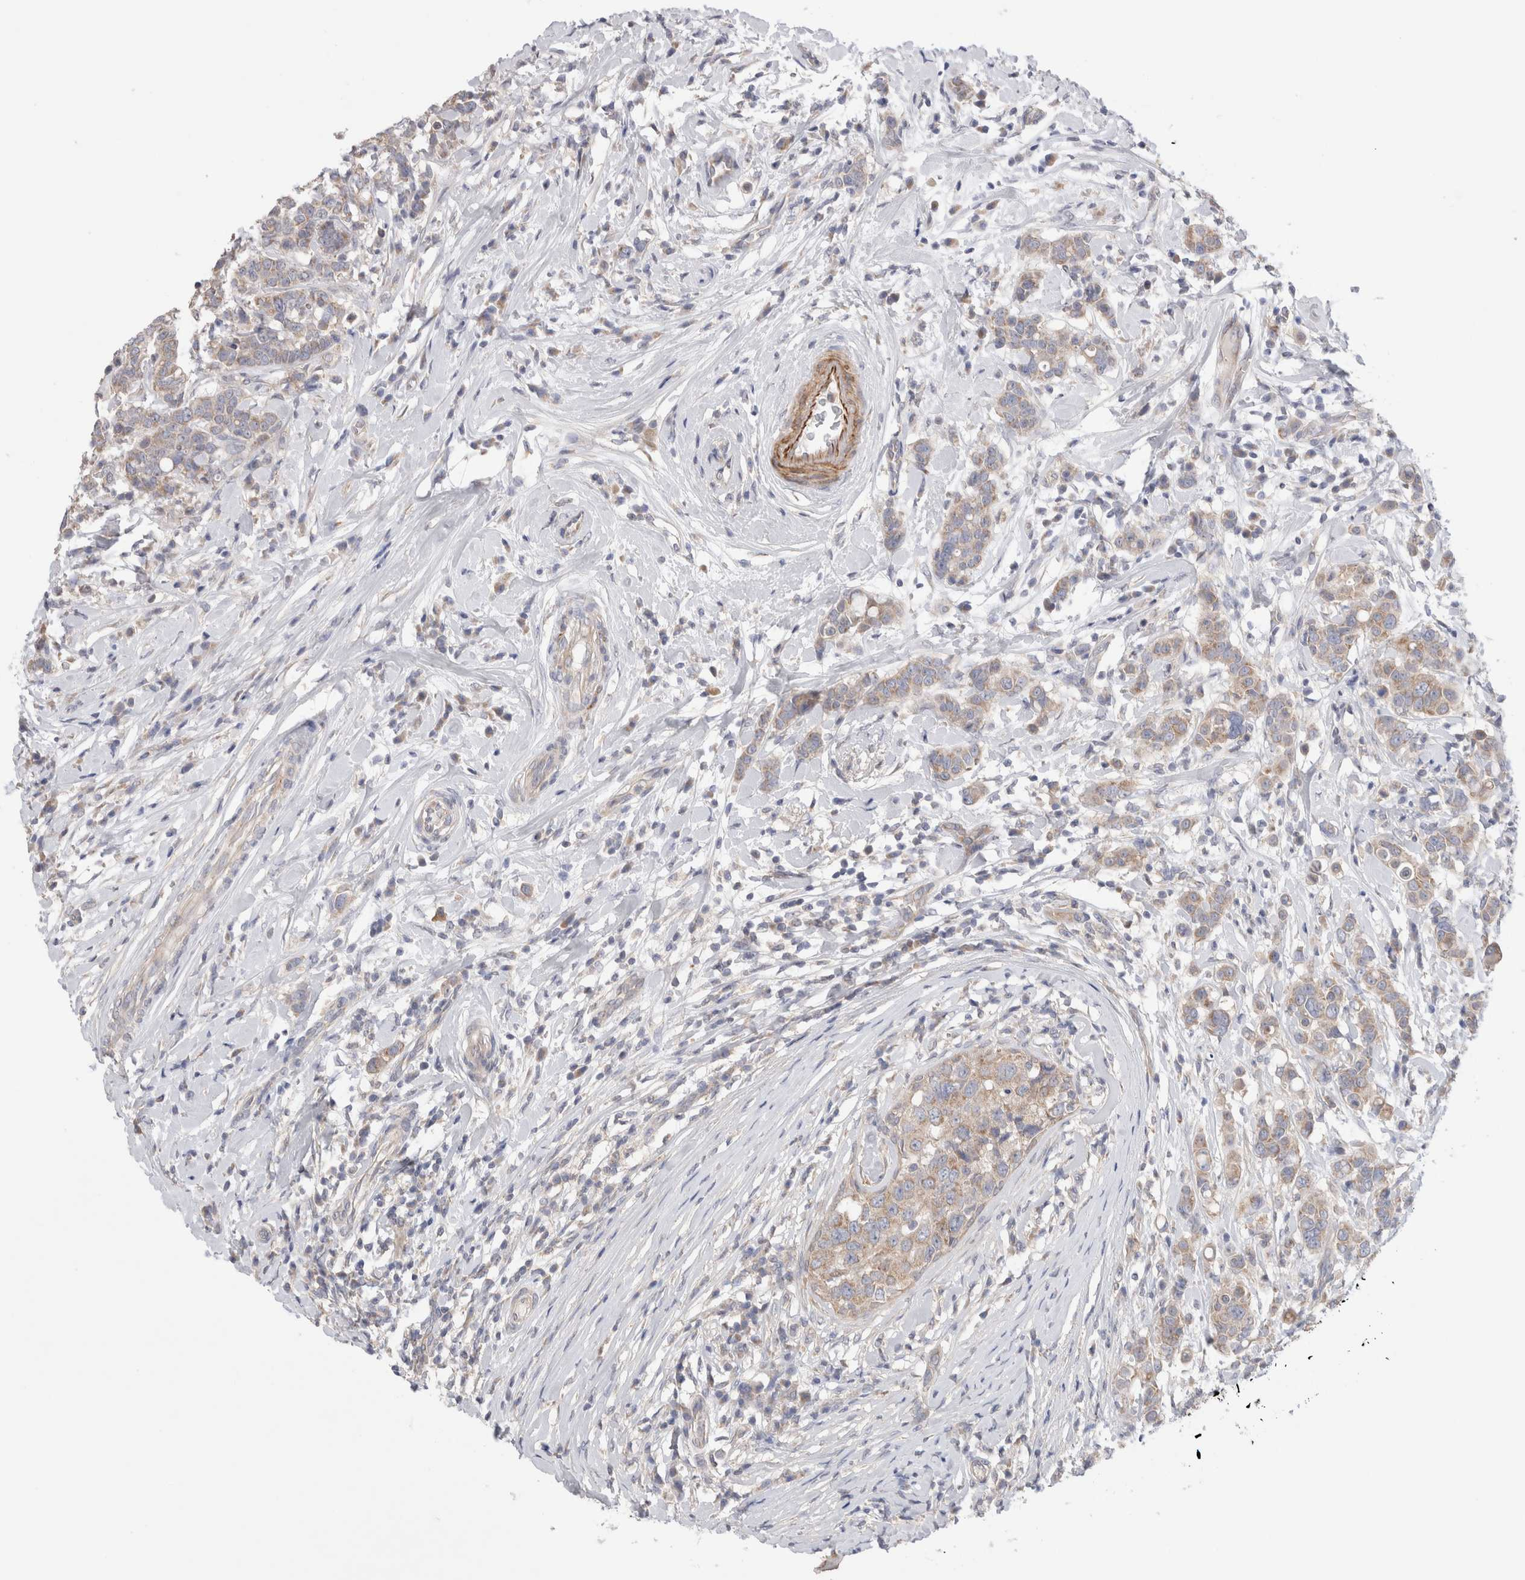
{"staining": {"intensity": "weak", "quantity": "25%-75%", "location": "cytoplasmic/membranous"}, "tissue": "breast cancer", "cell_type": "Tumor cells", "image_type": "cancer", "snomed": [{"axis": "morphology", "description": "Duct carcinoma"}, {"axis": "topography", "description": "Breast"}], "caption": "The image exhibits staining of breast invasive ductal carcinoma, revealing weak cytoplasmic/membranous protein expression (brown color) within tumor cells.", "gene": "IFT74", "patient": {"sex": "female", "age": 27}}